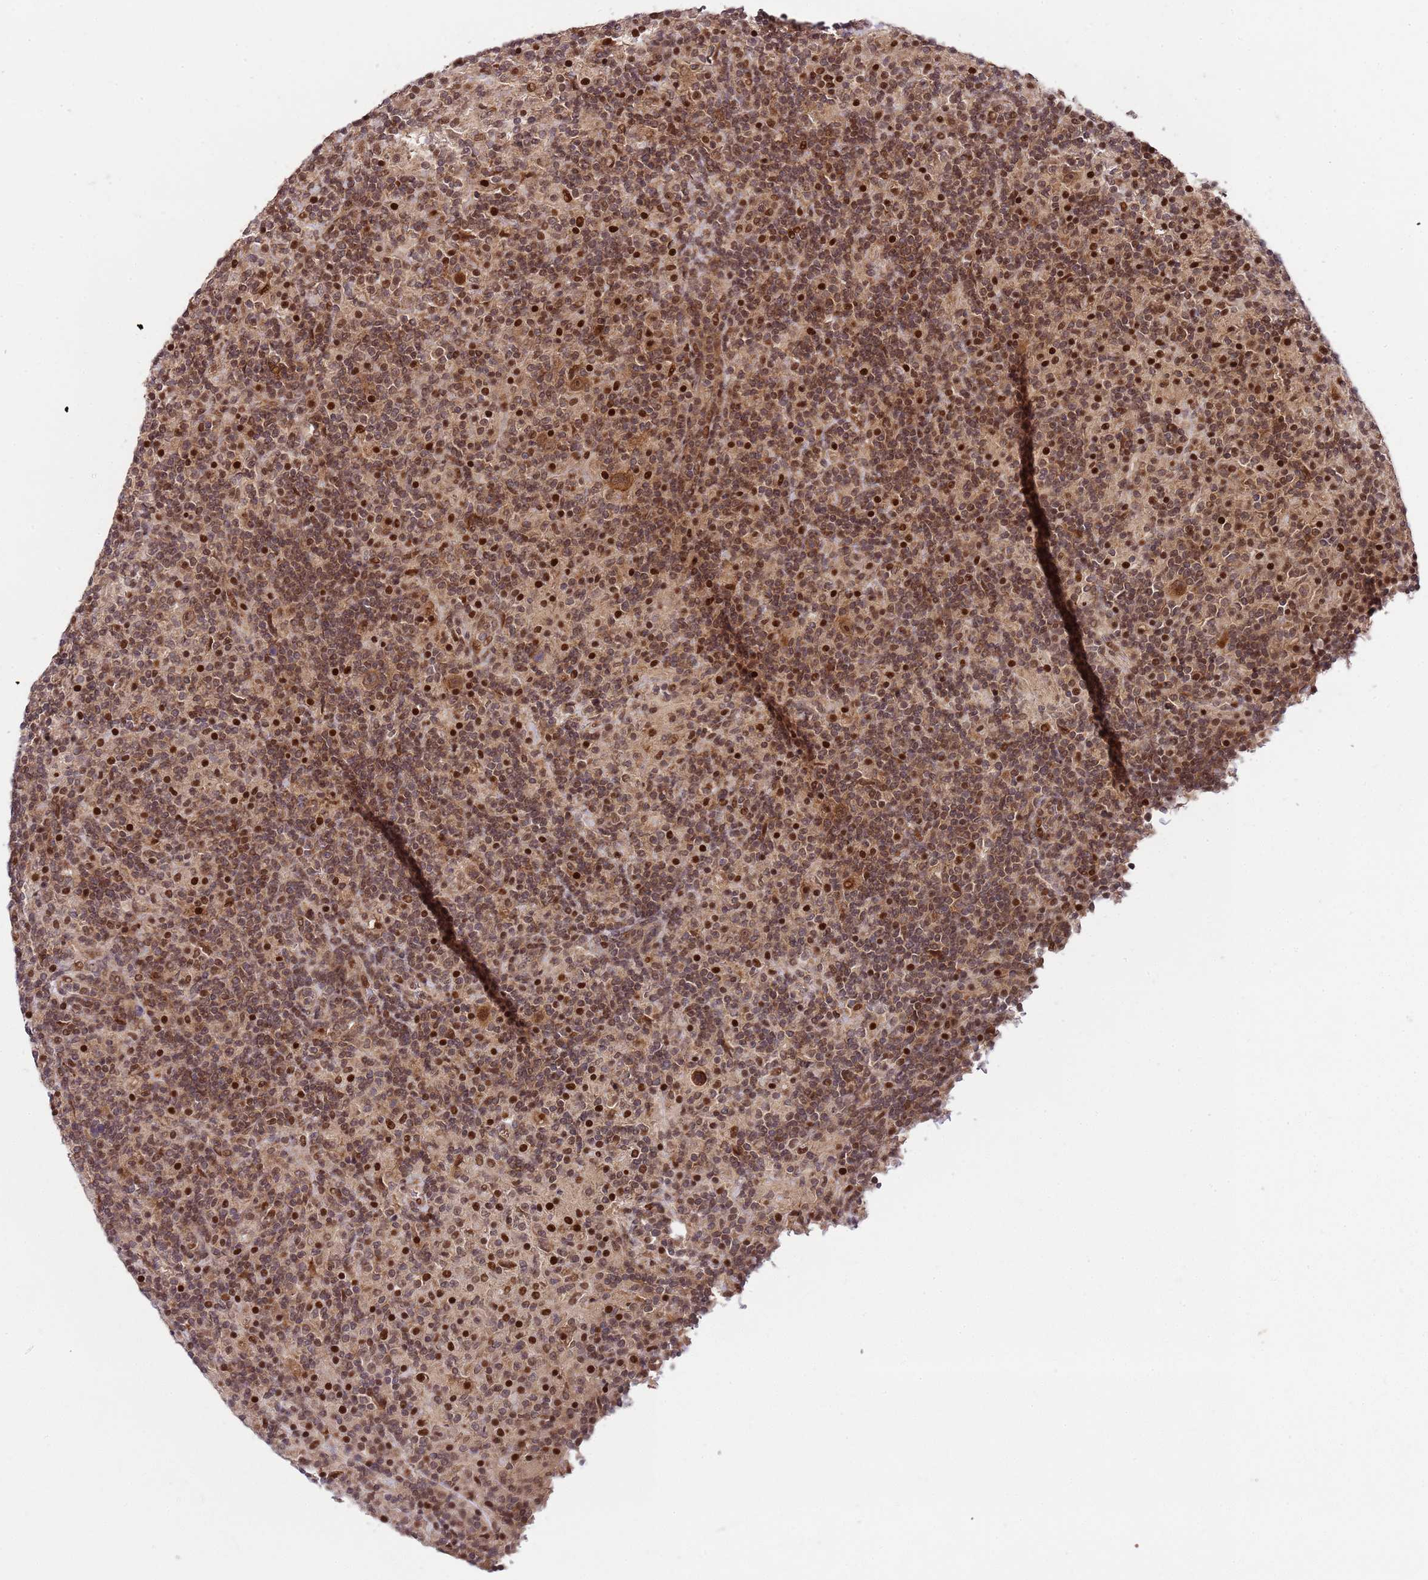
{"staining": {"intensity": "moderate", "quantity": ">75%", "location": "cytoplasmic/membranous,nuclear"}, "tissue": "lymphoma", "cell_type": "Tumor cells", "image_type": "cancer", "snomed": [{"axis": "morphology", "description": "Hodgkin's disease, NOS"}, {"axis": "topography", "description": "Lymph node"}], "caption": "DAB immunohistochemical staining of human Hodgkin's disease demonstrates moderate cytoplasmic/membranous and nuclear protein staining in about >75% of tumor cells.", "gene": "EDC3", "patient": {"sex": "male", "age": 70}}